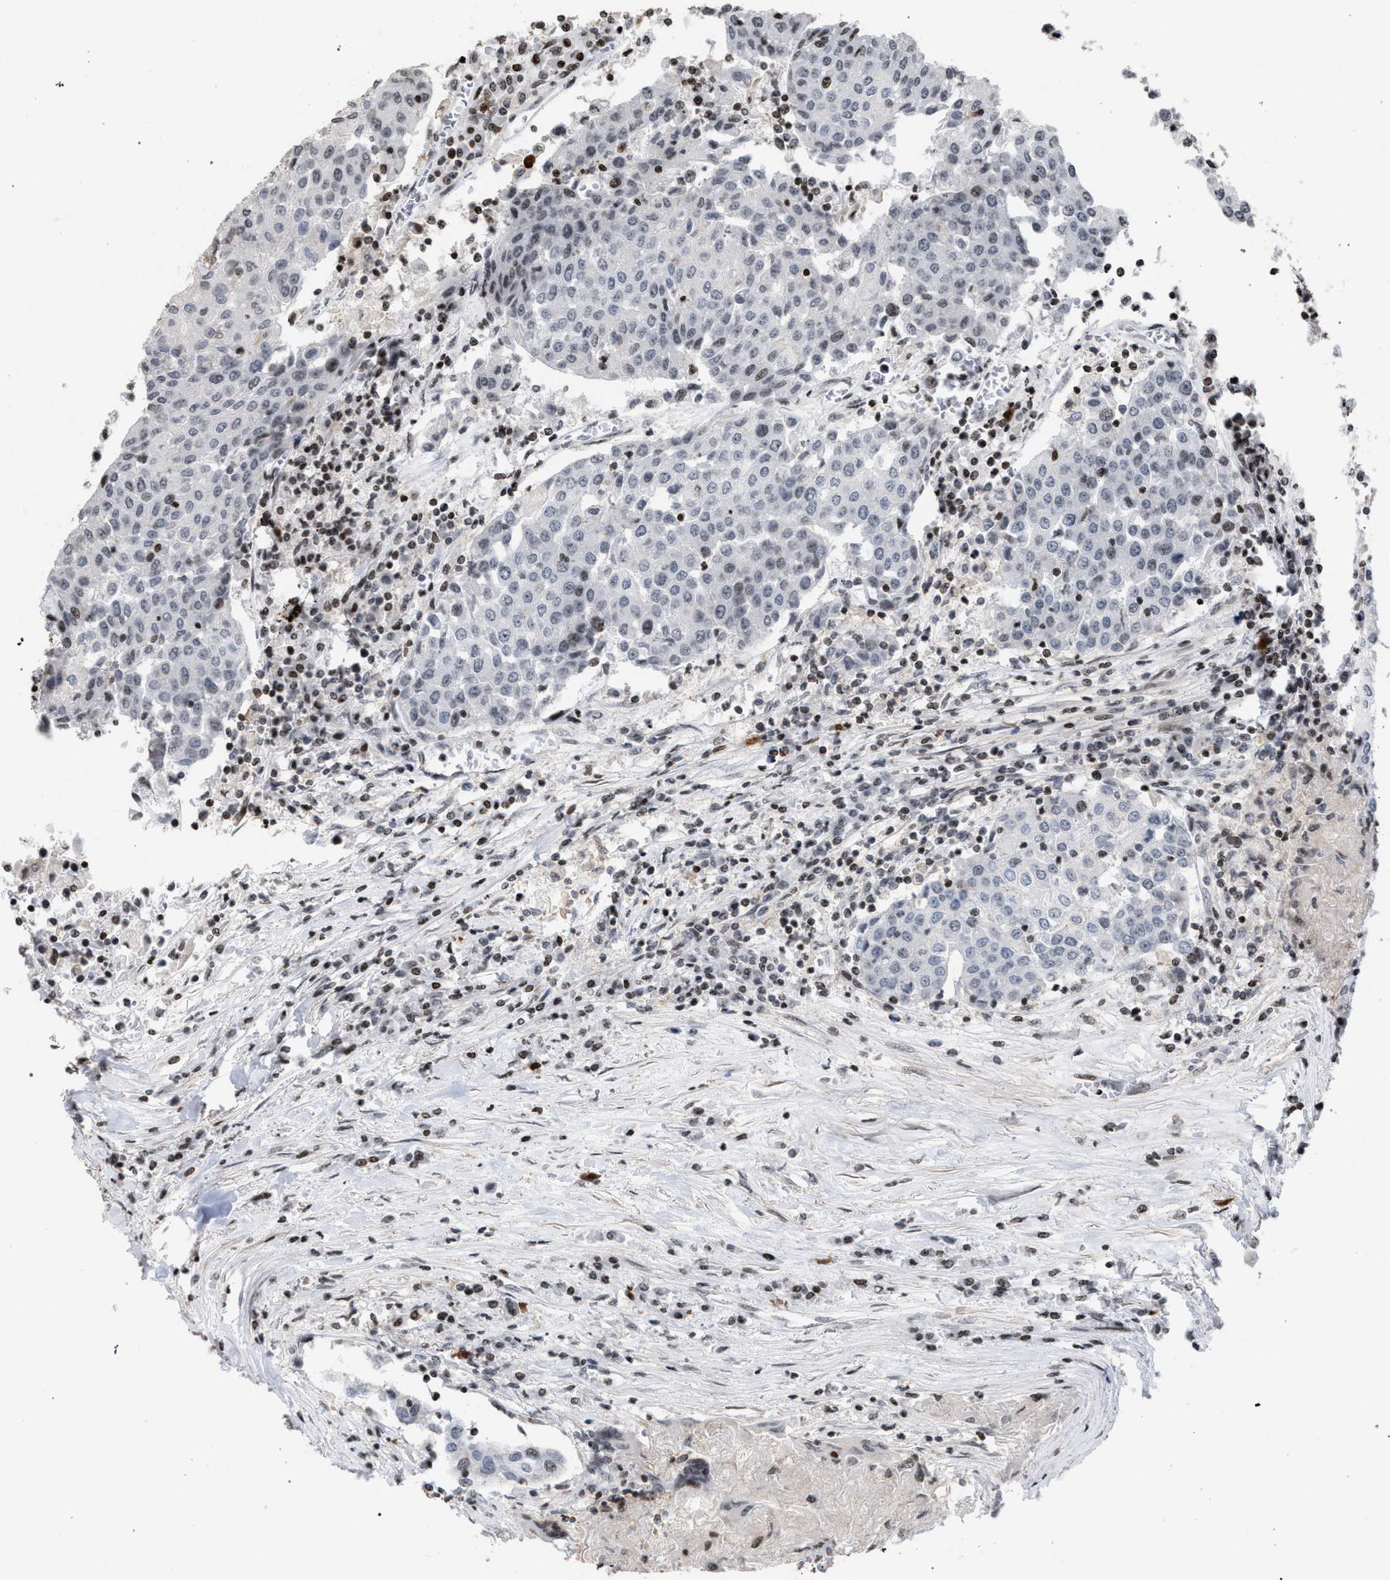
{"staining": {"intensity": "weak", "quantity": "<25%", "location": "nuclear"}, "tissue": "urothelial cancer", "cell_type": "Tumor cells", "image_type": "cancer", "snomed": [{"axis": "morphology", "description": "Urothelial carcinoma, High grade"}, {"axis": "topography", "description": "Urinary bladder"}], "caption": "High magnification brightfield microscopy of urothelial carcinoma (high-grade) stained with DAB (3,3'-diaminobenzidine) (brown) and counterstained with hematoxylin (blue): tumor cells show no significant staining. (DAB IHC with hematoxylin counter stain).", "gene": "FOXD3", "patient": {"sex": "female", "age": 85}}